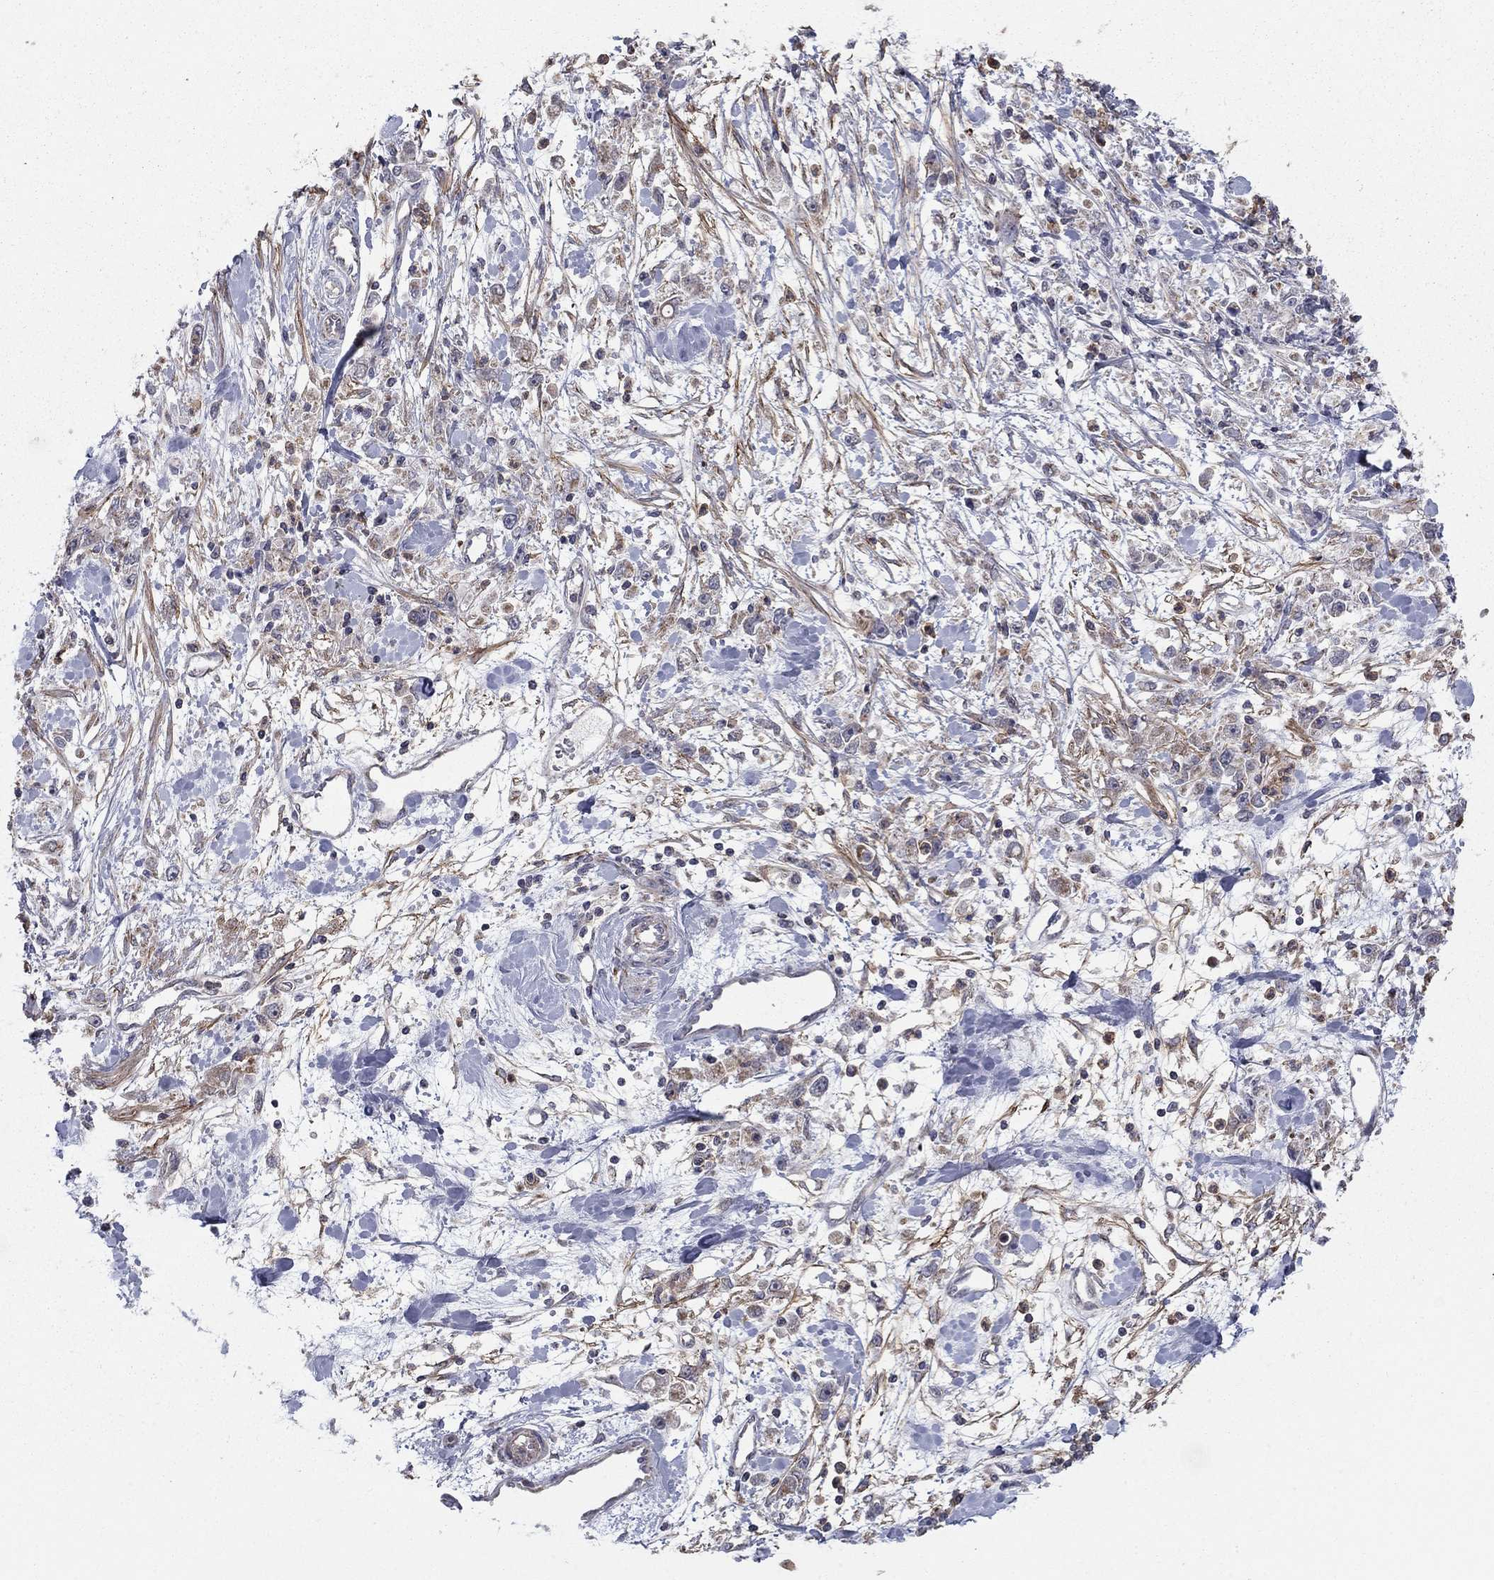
{"staining": {"intensity": "negative", "quantity": "none", "location": "none"}, "tissue": "stomach cancer", "cell_type": "Tumor cells", "image_type": "cancer", "snomed": [{"axis": "morphology", "description": "Adenocarcinoma, NOS"}, {"axis": "topography", "description": "Stomach"}], "caption": "An image of stomach adenocarcinoma stained for a protein reveals no brown staining in tumor cells. (IHC, brightfield microscopy, high magnification).", "gene": "DOP1B", "patient": {"sex": "female", "age": 59}}